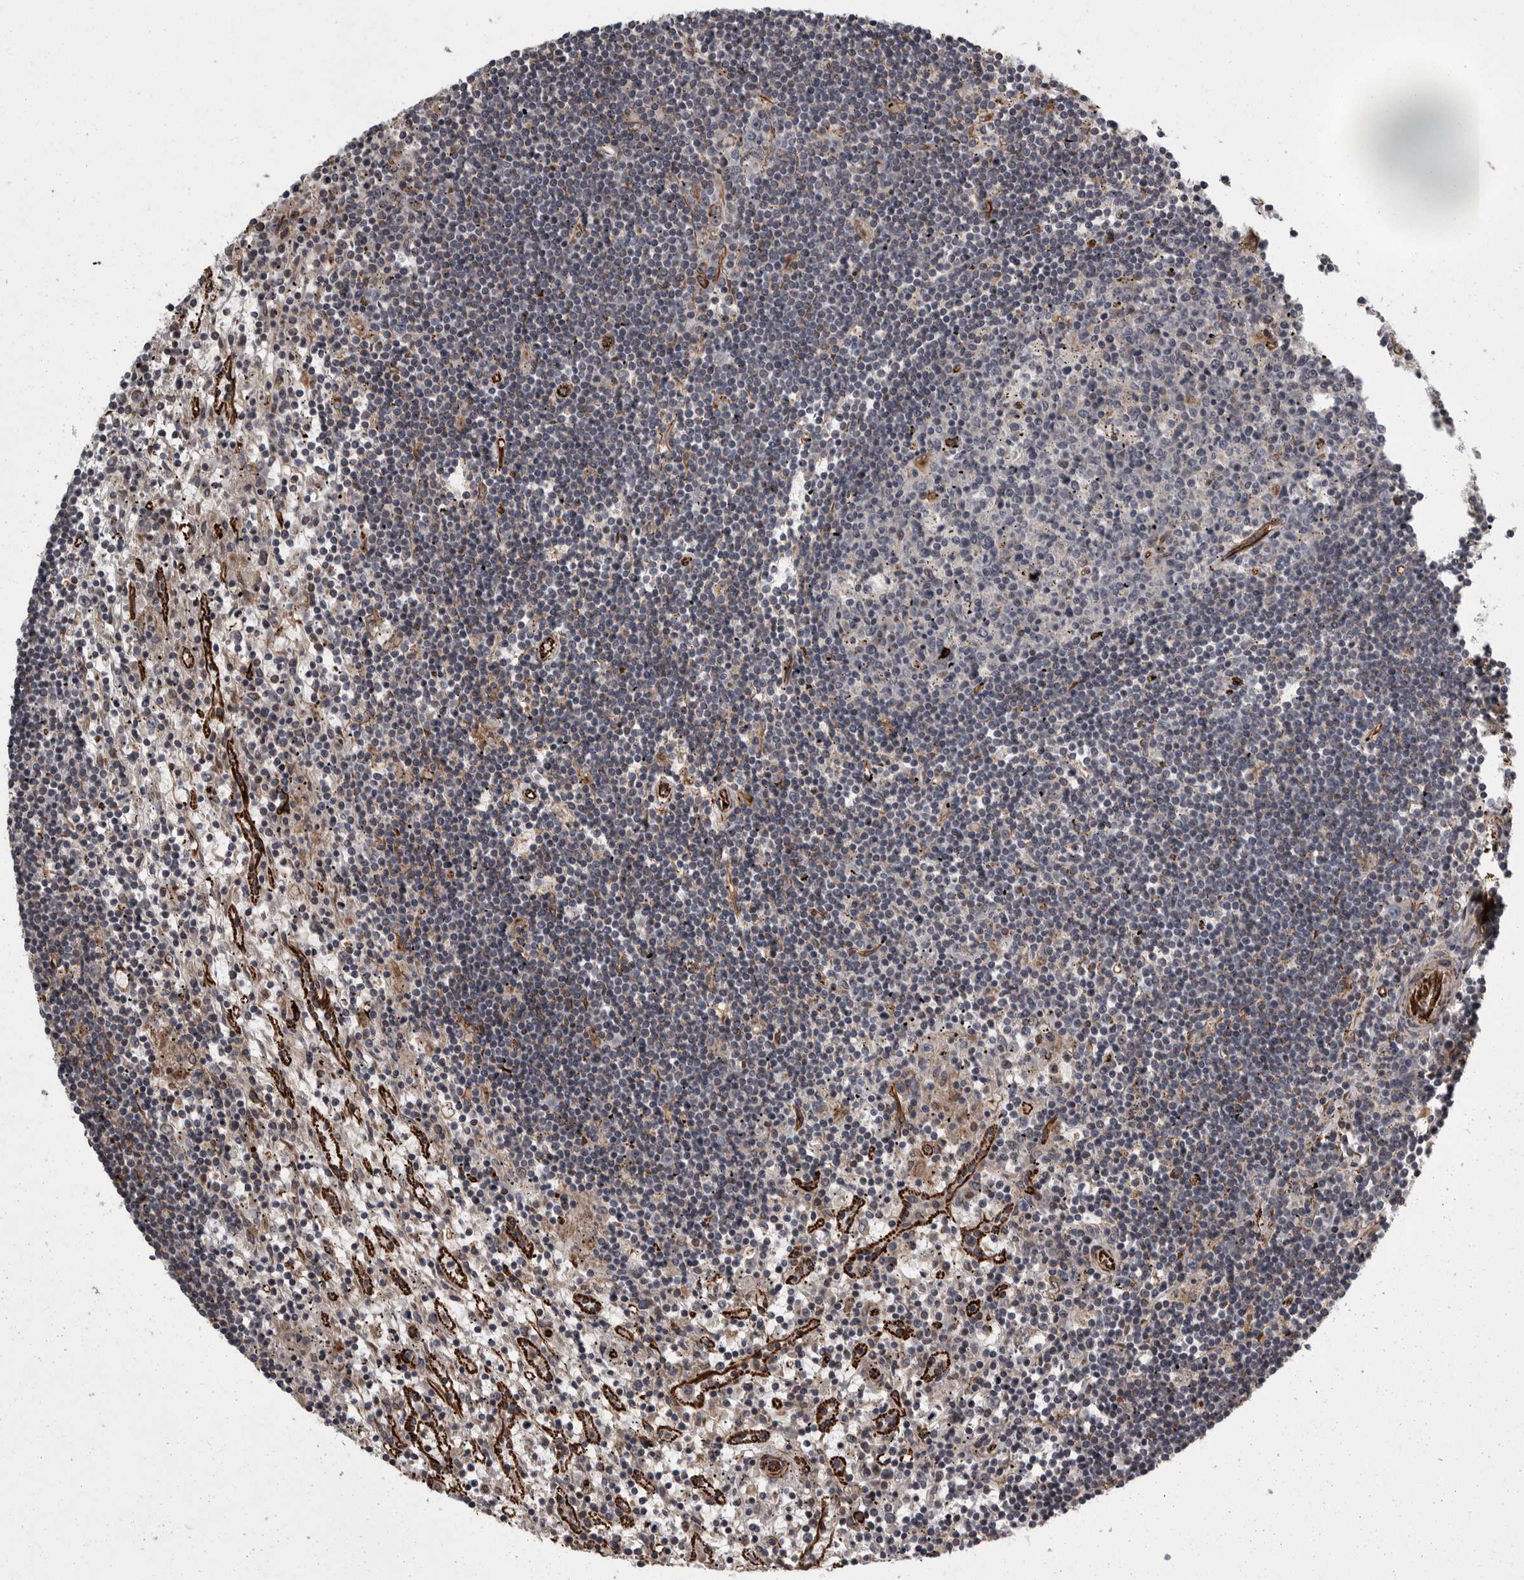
{"staining": {"intensity": "negative", "quantity": "none", "location": "none"}, "tissue": "lymphoma", "cell_type": "Tumor cells", "image_type": "cancer", "snomed": [{"axis": "morphology", "description": "Malignant lymphoma, non-Hodgkin's type, Low grade"}, {"axis": "topography", "description": "Spleen"}], "caption": "Micrograph shows no protein expression in tumor cells of malignant lymphoma, non-Hodgkin's type (low-grade) tissue.", "gene": "FAAP100", "patient": {"sex": "male", "age": 76}}